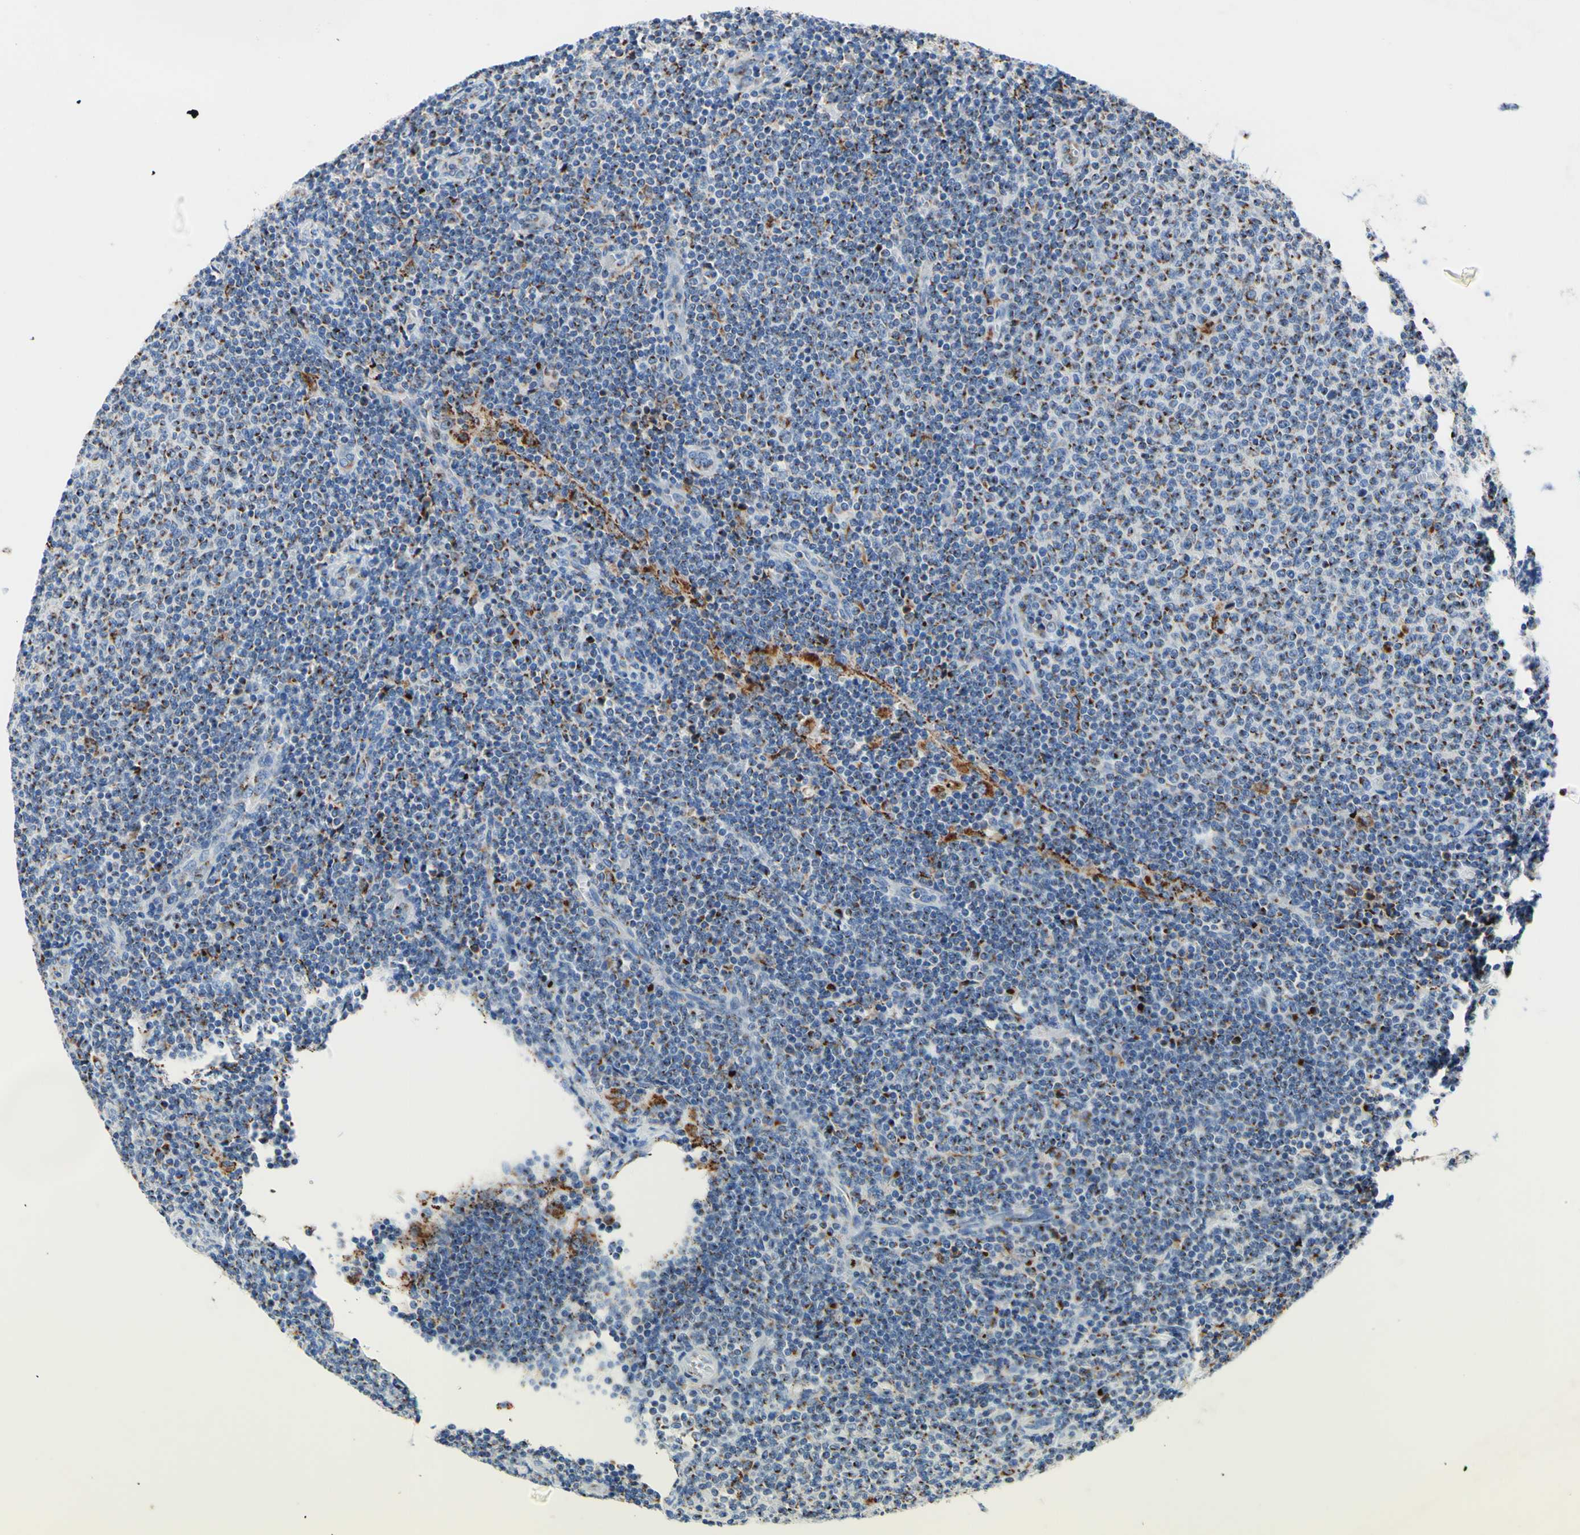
{"staining": {"intensity": "moderate", "quantity": "25%-75%", "location": "cytoplasmic/membranous"}, "tissue": "lymphoma", "cell_type": "Tumor cells", "image_type": "cancer", "snomed": [{"axis": "morphology", "description": "Malignant lymphoma, non-Hodgkin's type, Low grade"}, {"axis": "topography", "description": "Lymph node"}], "caption": "Immunohistochemistry (DAB) staining of lymphoma exhibits moderate cytoplasmic/membranous protein staining in approximately 25%-75% of tumor cells.", "gene": "GALNT2", "patient": {"sex": "male", "age": 66}}